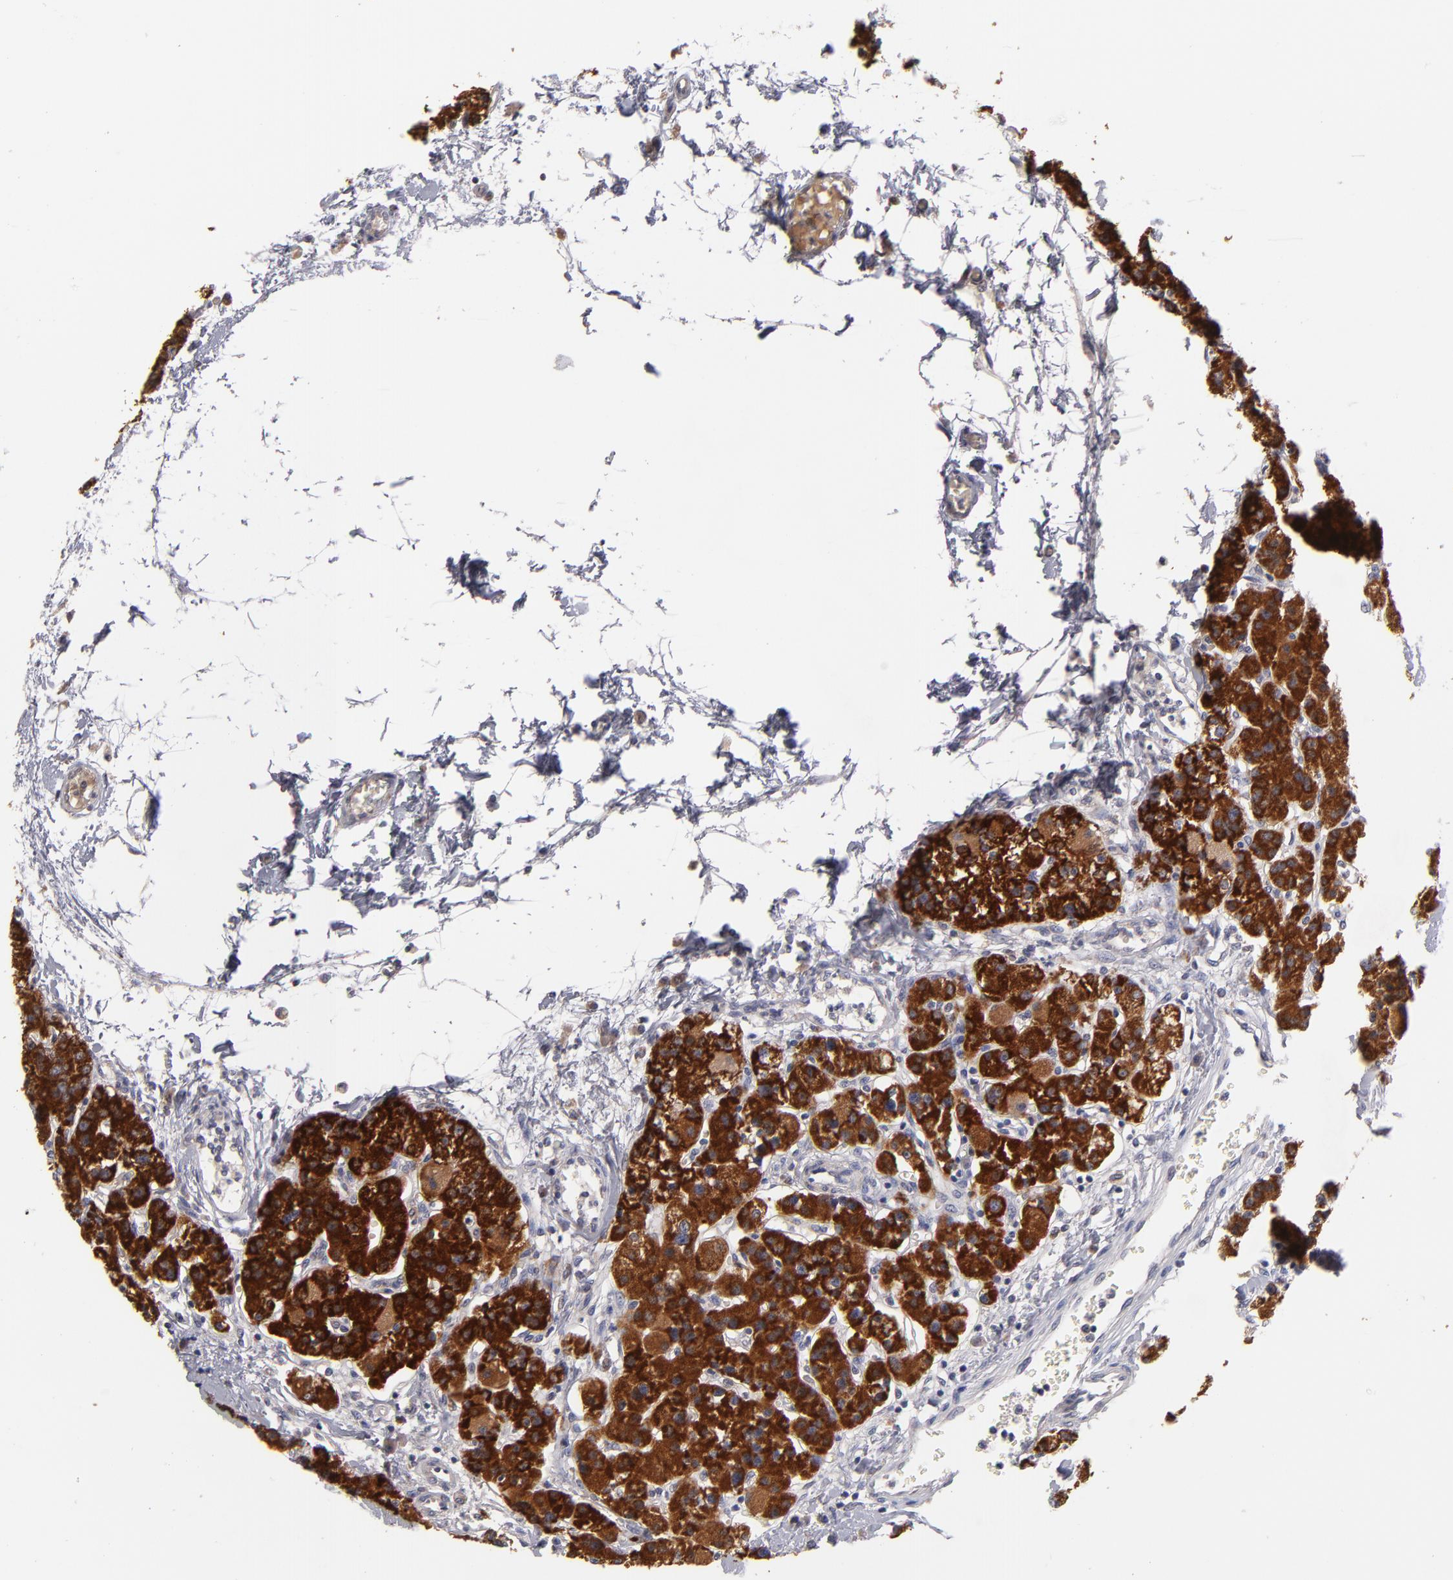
{"staining": {"intensity": "strong", "quantity": ">75%", "location": "cytoplasmic/membranous"}, "tissue": "parathyroid gland", "cell_type": "Glandular cells", "image_type": "normal", "snomed": [{"axis": "morphology", "description": "Normal tissue, NOS"}, {"axis": "topography", "description": "Parathyroid gland"}], "caption": "Parathyroid gland stained with DAB (3,3'-diaminobenzidine) immunohistochemistry (IHC) exhibits high levels of strong cytoplasmic/membranous positivity in approximately >75% of glandular cells.", "gene": "HCCS", "patient": {"sex": "female", "age": 58}}